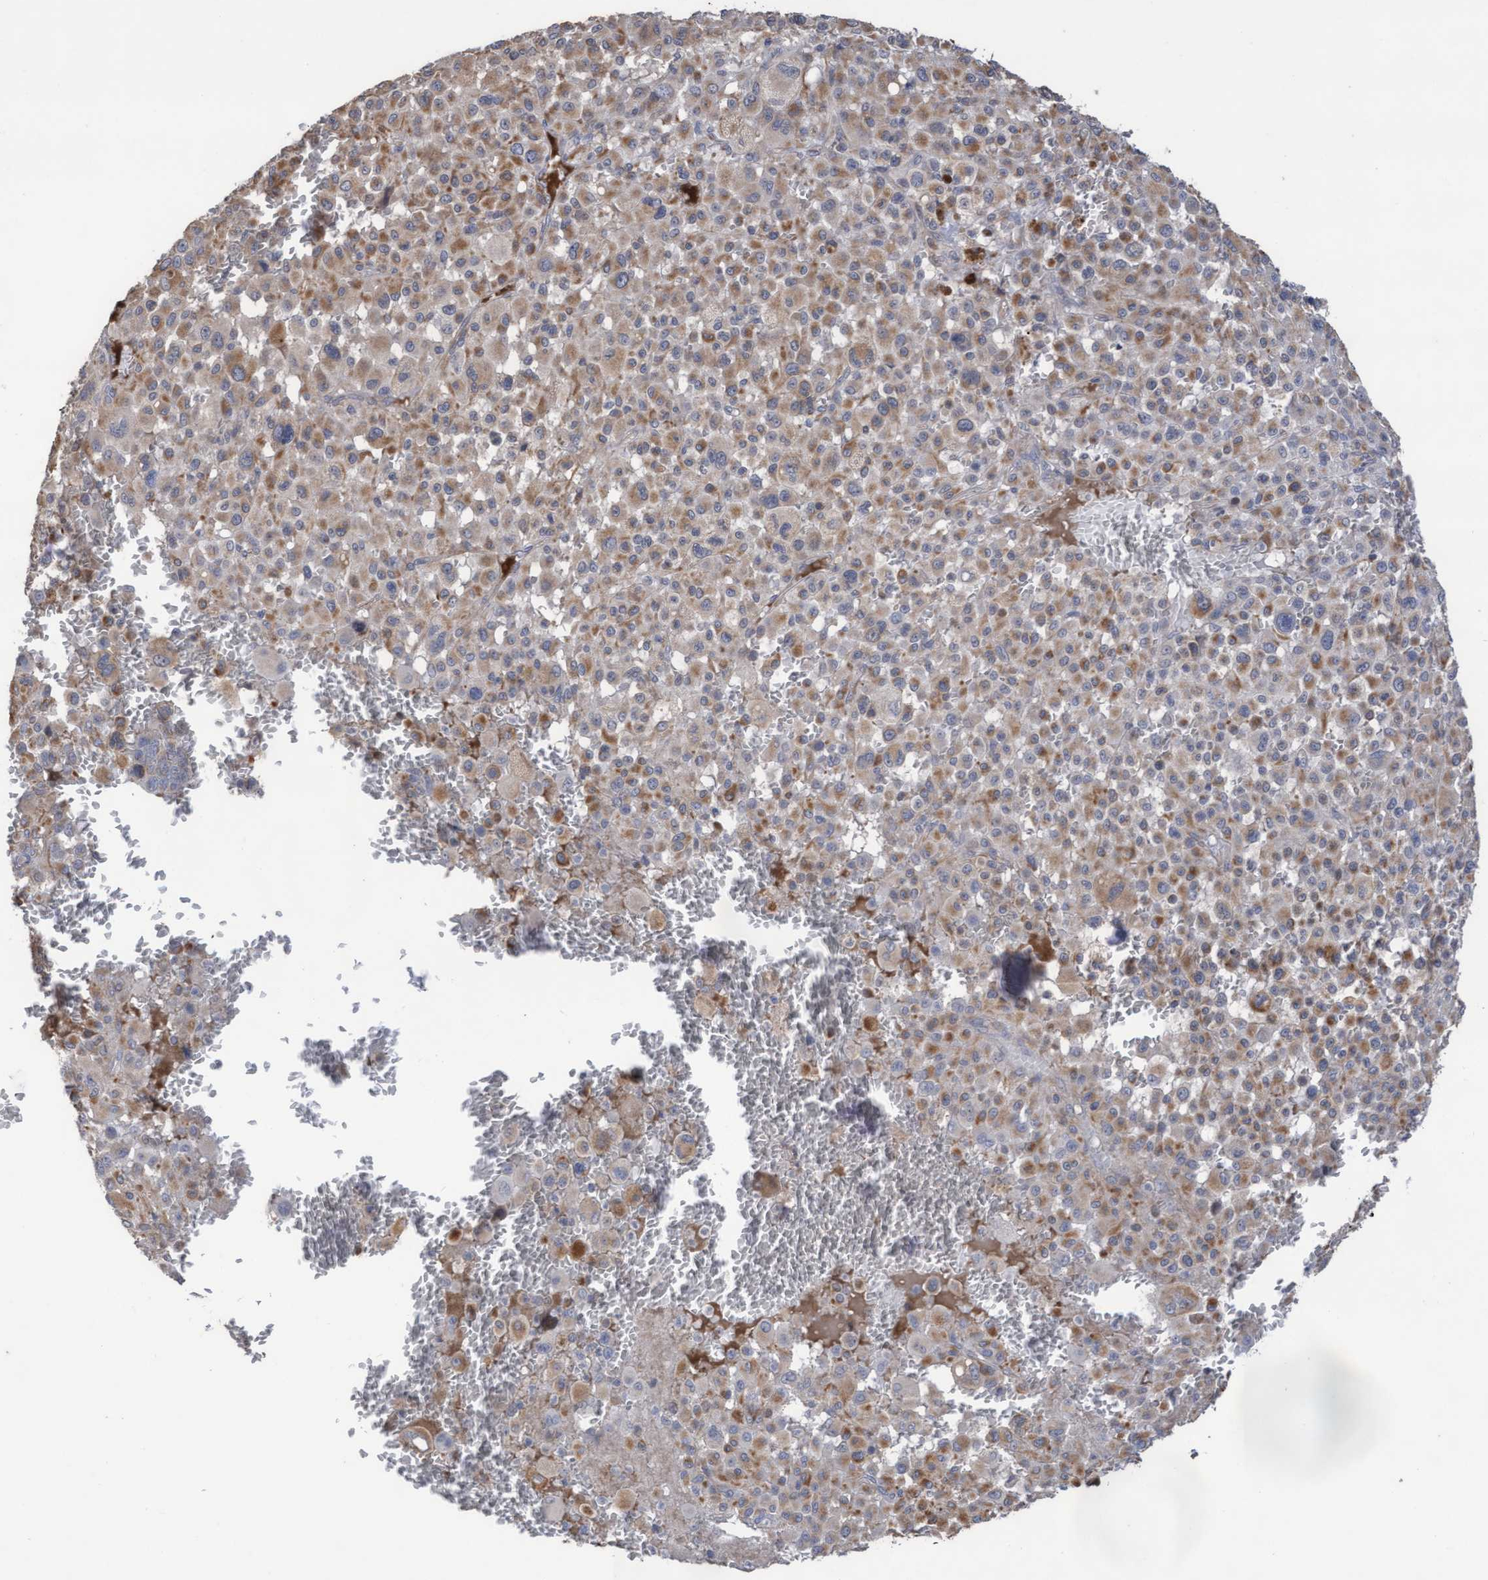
{"staining": {"intensity": "weak", "quantity": ">75%", "location": "cytoplasmic/membranous"}, "tissue": "melanoma", "cell_type": "Tumor cells", "image_type": "cancer", "snomed": [{"axis": "morphology", "description": "Malignant melanoma, Metastatic site"}, {"axis": "topography", "description": "Skin"}], "caption": "The immunohistochemical stain highlights weak cytoplasmic/membranous positivity in tumor cells of melanoma tissue.", "gene": "KRT24", "patient": {"sex": "female", "age": 74}}